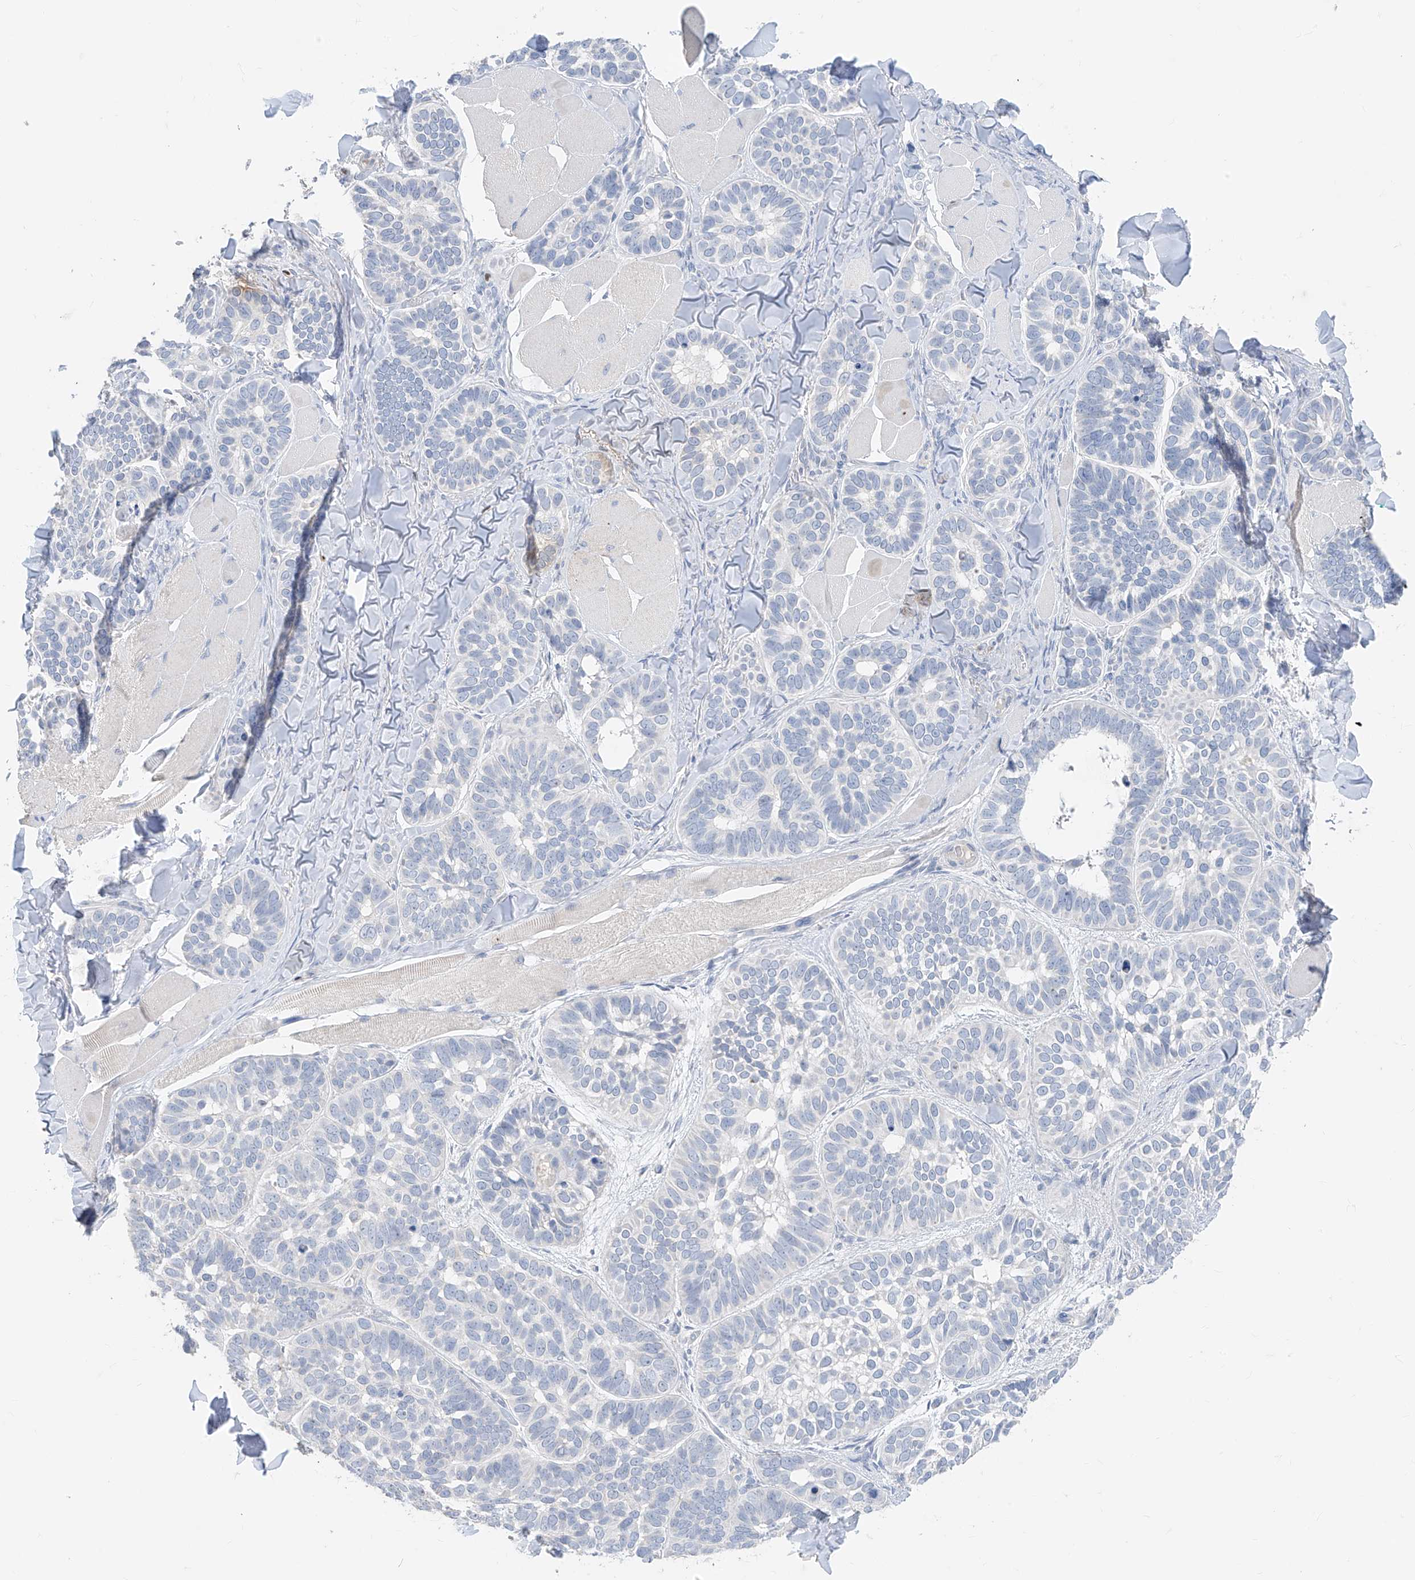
{"staining": {"intensity": "negative", "quantity": "none", "location": "none"}, "tissue": "skin cancer", "cell_type": "Tumor cells", "image_type": "cancer", "snomed": [{"axis": "morphology", "description": "Basal cell carcinoma"}, {"axis": "topography", "description": "Skin"}], "caption": "This photomicrograph is of skin basal cell carcinoma stained with immunohistochemistry (IHC) to label a protein in brown with the nuclei are counter-stained blue. There is no staining in tumor cells.", "gene": "TBX21", "patient": {"sex": "male", "age": 62}}